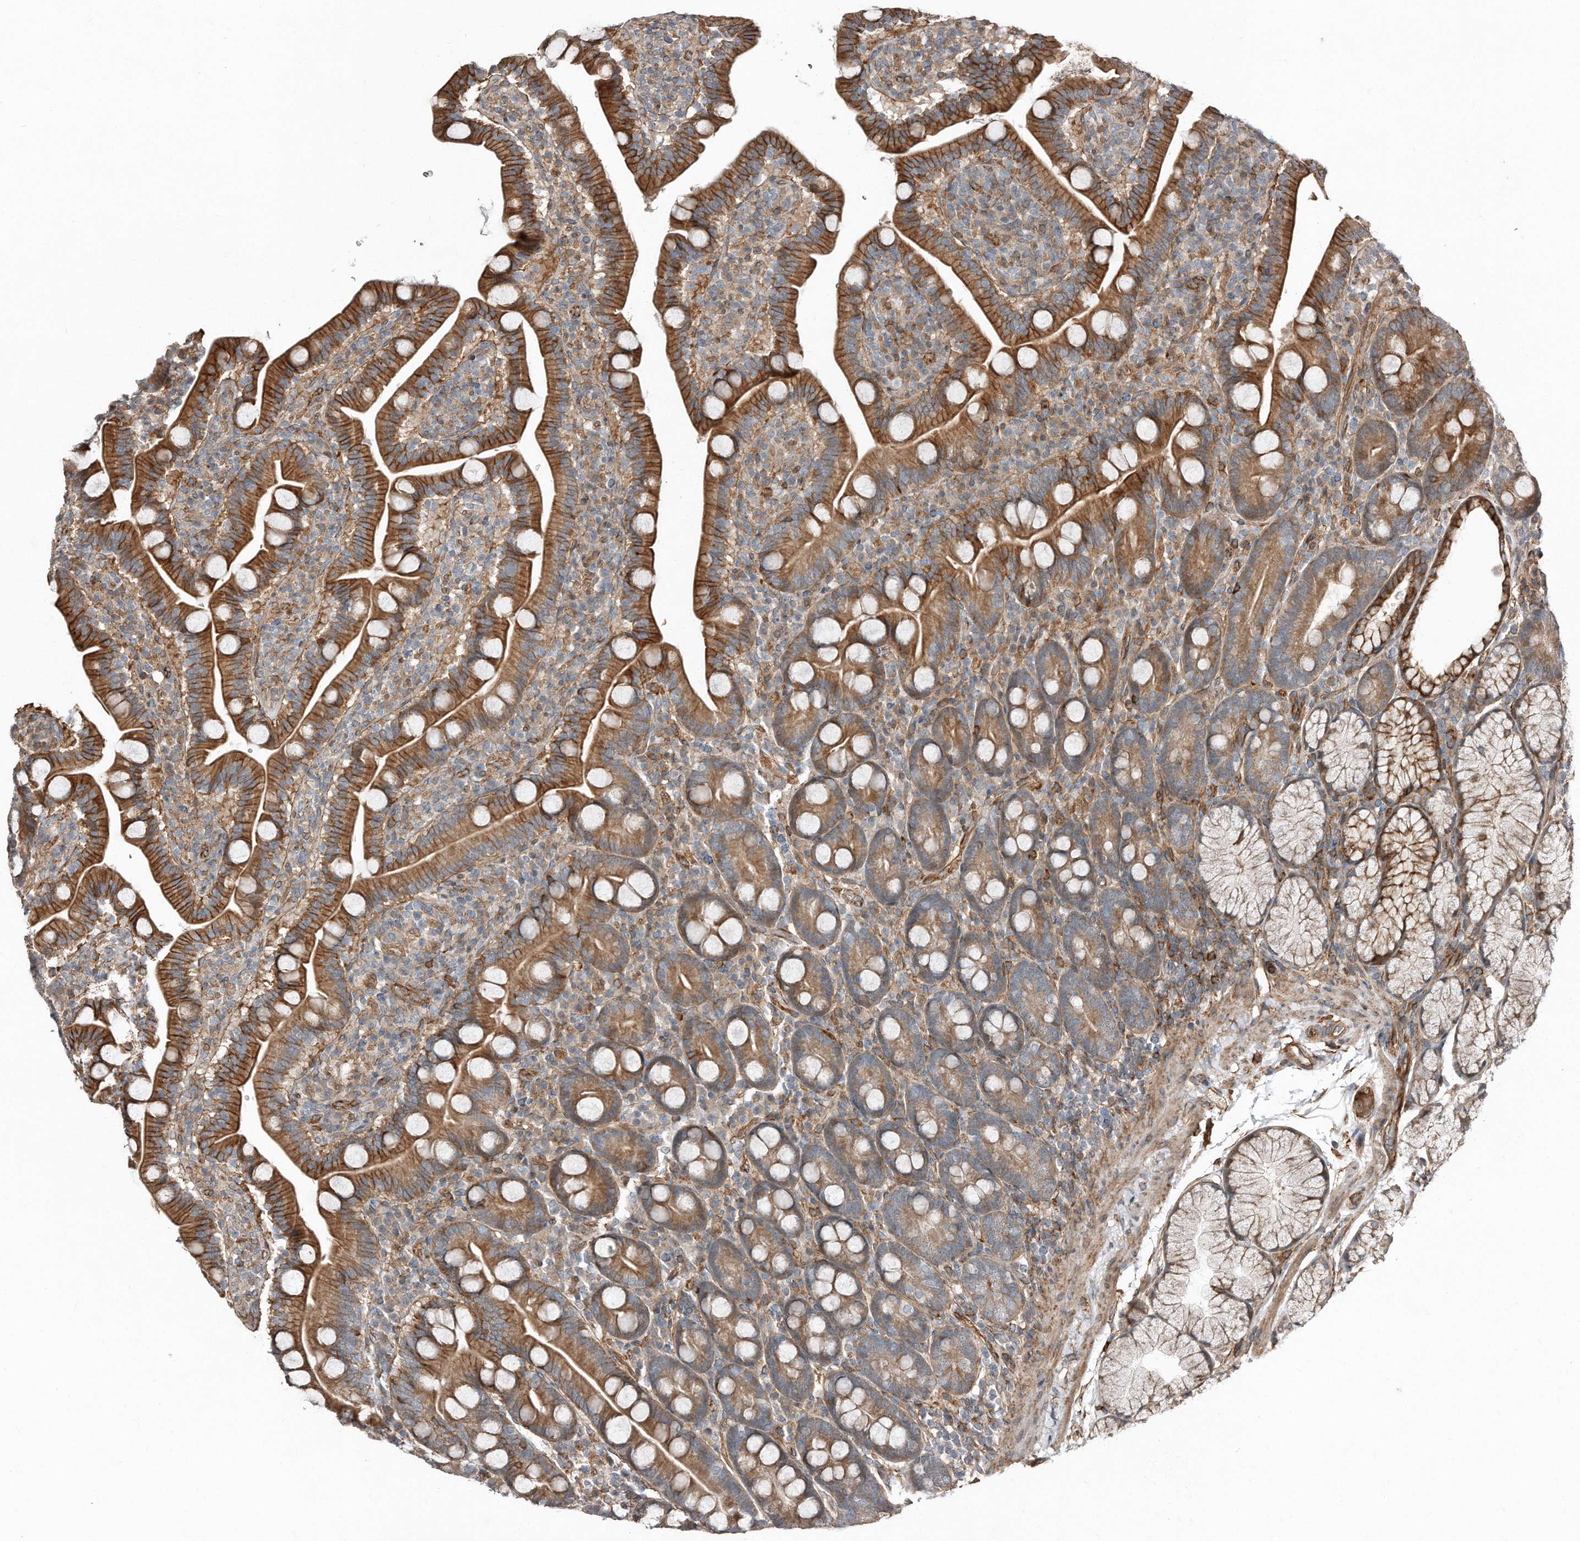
{"staining": {"intensity": "moderate", "quantity": "25%-75%", "location": "cytoplasmic/membranous"}, "tissue": "duodenum", "cell_type": "Glandular cells", "image_type": "normal", "snomed": [{"axis": "morphology", "description": "Normal tissue, NOS"}, {"axis": "topography", "description": "Duodenum"}], "caption": "Moderate cytoplasmic/membranous expression for a protein is appreciated in approximately 25%-75% of glandular cells of unremarkable duodenum using immunohistochemistry (IHC).", "gene": "SNAP47", "patient": {"sex": "male", "age": 35}}